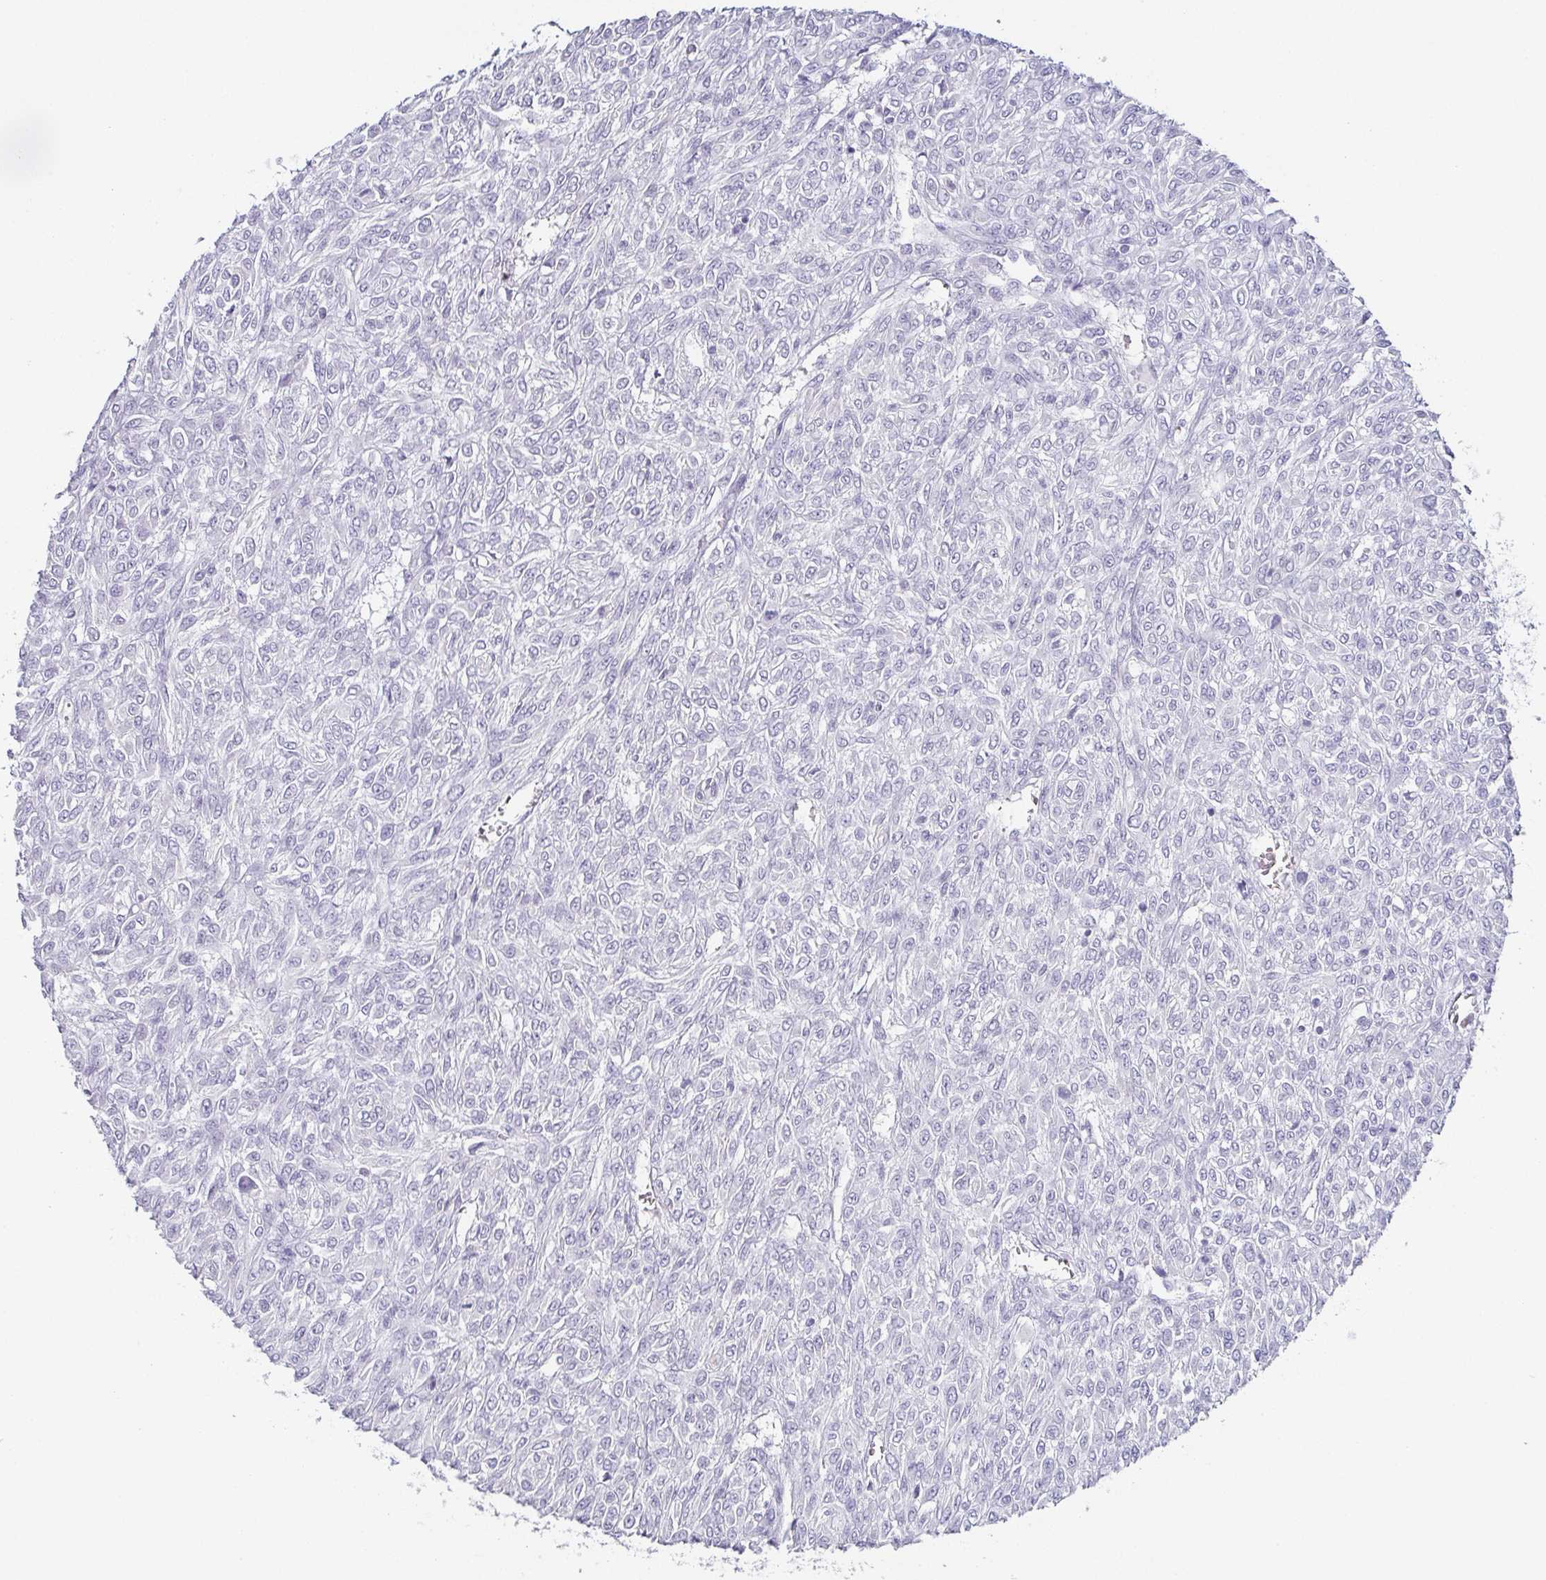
{"staining": {"intensity": "negative", "quantity": "none", "location": "none"}, "tissue": "renal cancer", "cell_type": "Tumor cells", "image_type": "cancer", "snomed": [{"axis": "morphology", "description": "Adenocarcinoma, NOS"}, {"axis": "topography", "description": "Kidney"}], "caption": "Immunohistochemical staining of human renal cancer shows no significant staining in tumor cells.", "gene": "PRR27", "patient": {"sex": "male", "age": 58}}